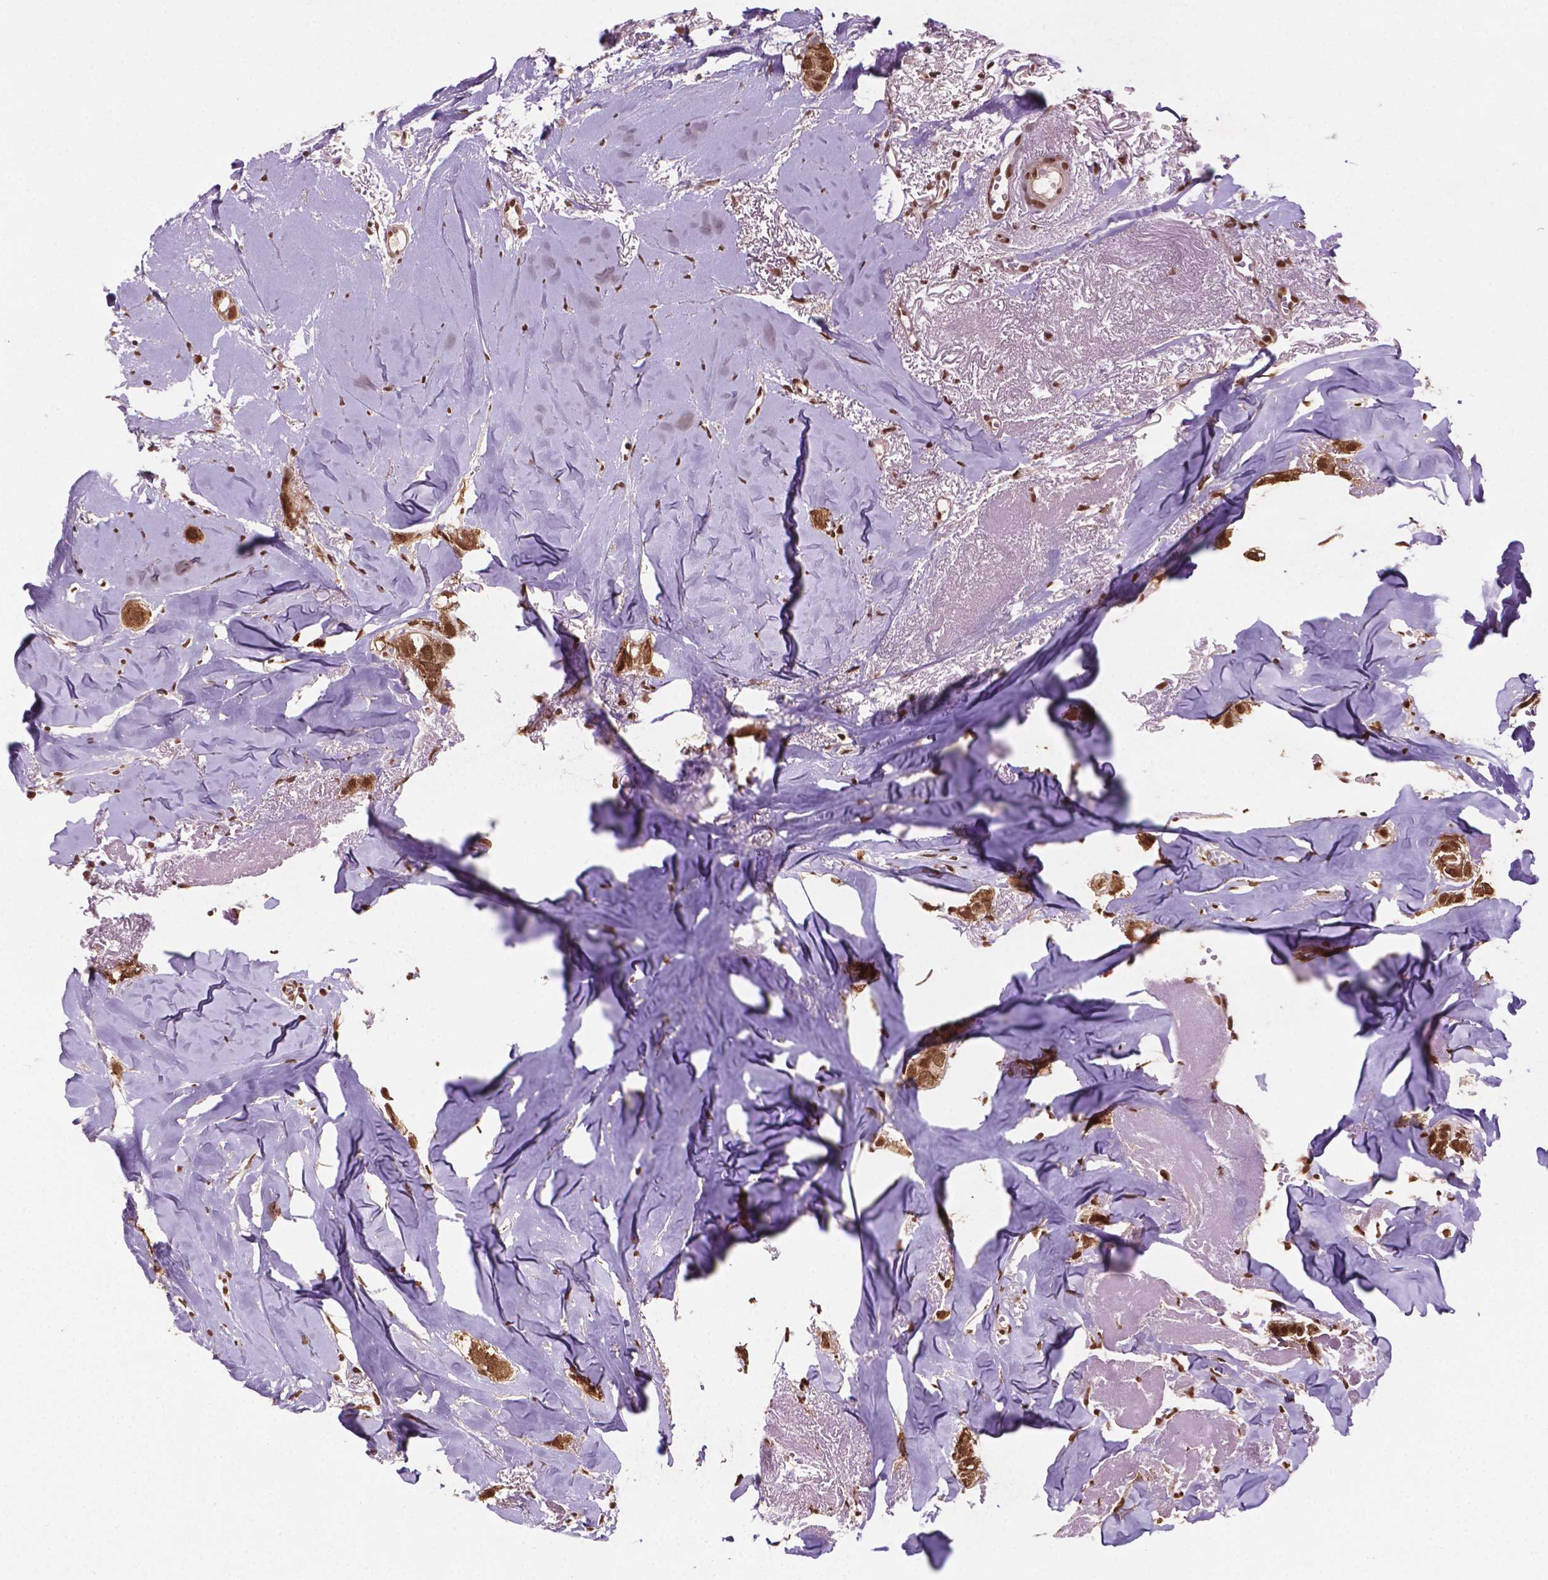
{"staining": {"intensity": "strong", "quantity": ">75%", "location": "cytoplasmic/membranous,nuclear"}, "tissue": "breast cancer", "cell_type": "Tumor cells", "image_type": "cancer", "snomed": [{"axis": "morphology", "description": "Duct carcinoma"}, {"axis": "topography", "description": "Breast"}], "caption": "Brown immunohistochemical staining in human breast cancer demonstrates strong cytoplasmic/membranous and nuclear positivity in about >75% of tumor cells.", "gene": "SIRT6", "patient": {"sex": "female", "age": 85}}